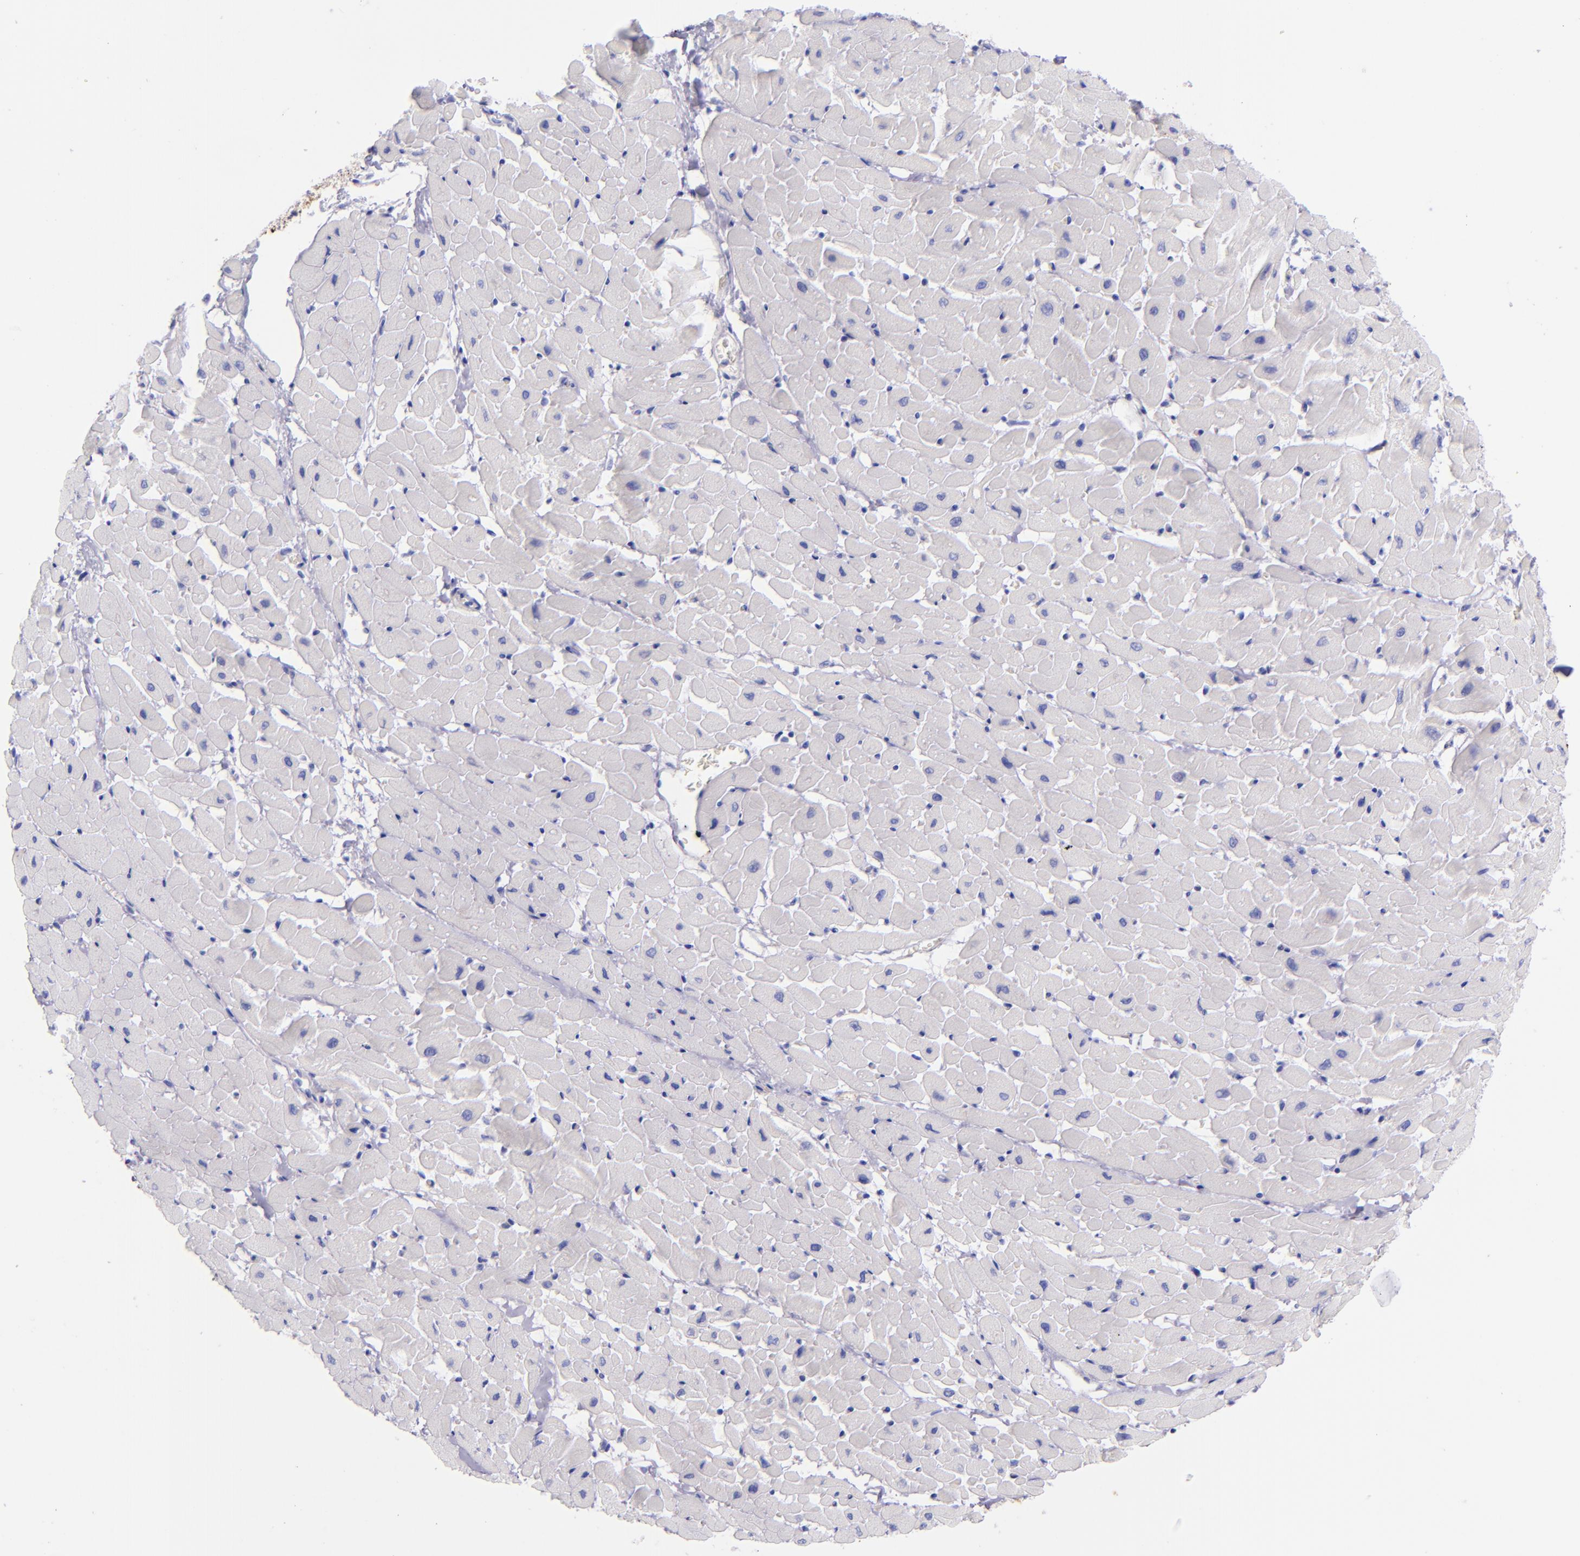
{"staining": {"intensity": "negative", "quantity": "none", "location": "none"}, "tissue": "heart muscle", "cell_type": "Cardiomyocytes", "image_type": "normal", "snomed": [{"axis": "morphology", "description": "Normal tissue, NOS"}, {"axis": "topography", "description": "Heart"}], "caption": "An IHC photomicrograph of benign heart muscle is shown. There is no staining in cardiomyocytes of heart muscle. Nuclei are stained in blue.", "gene": "SFTPA2", "patient": {"sex": "male", "age": 45}}